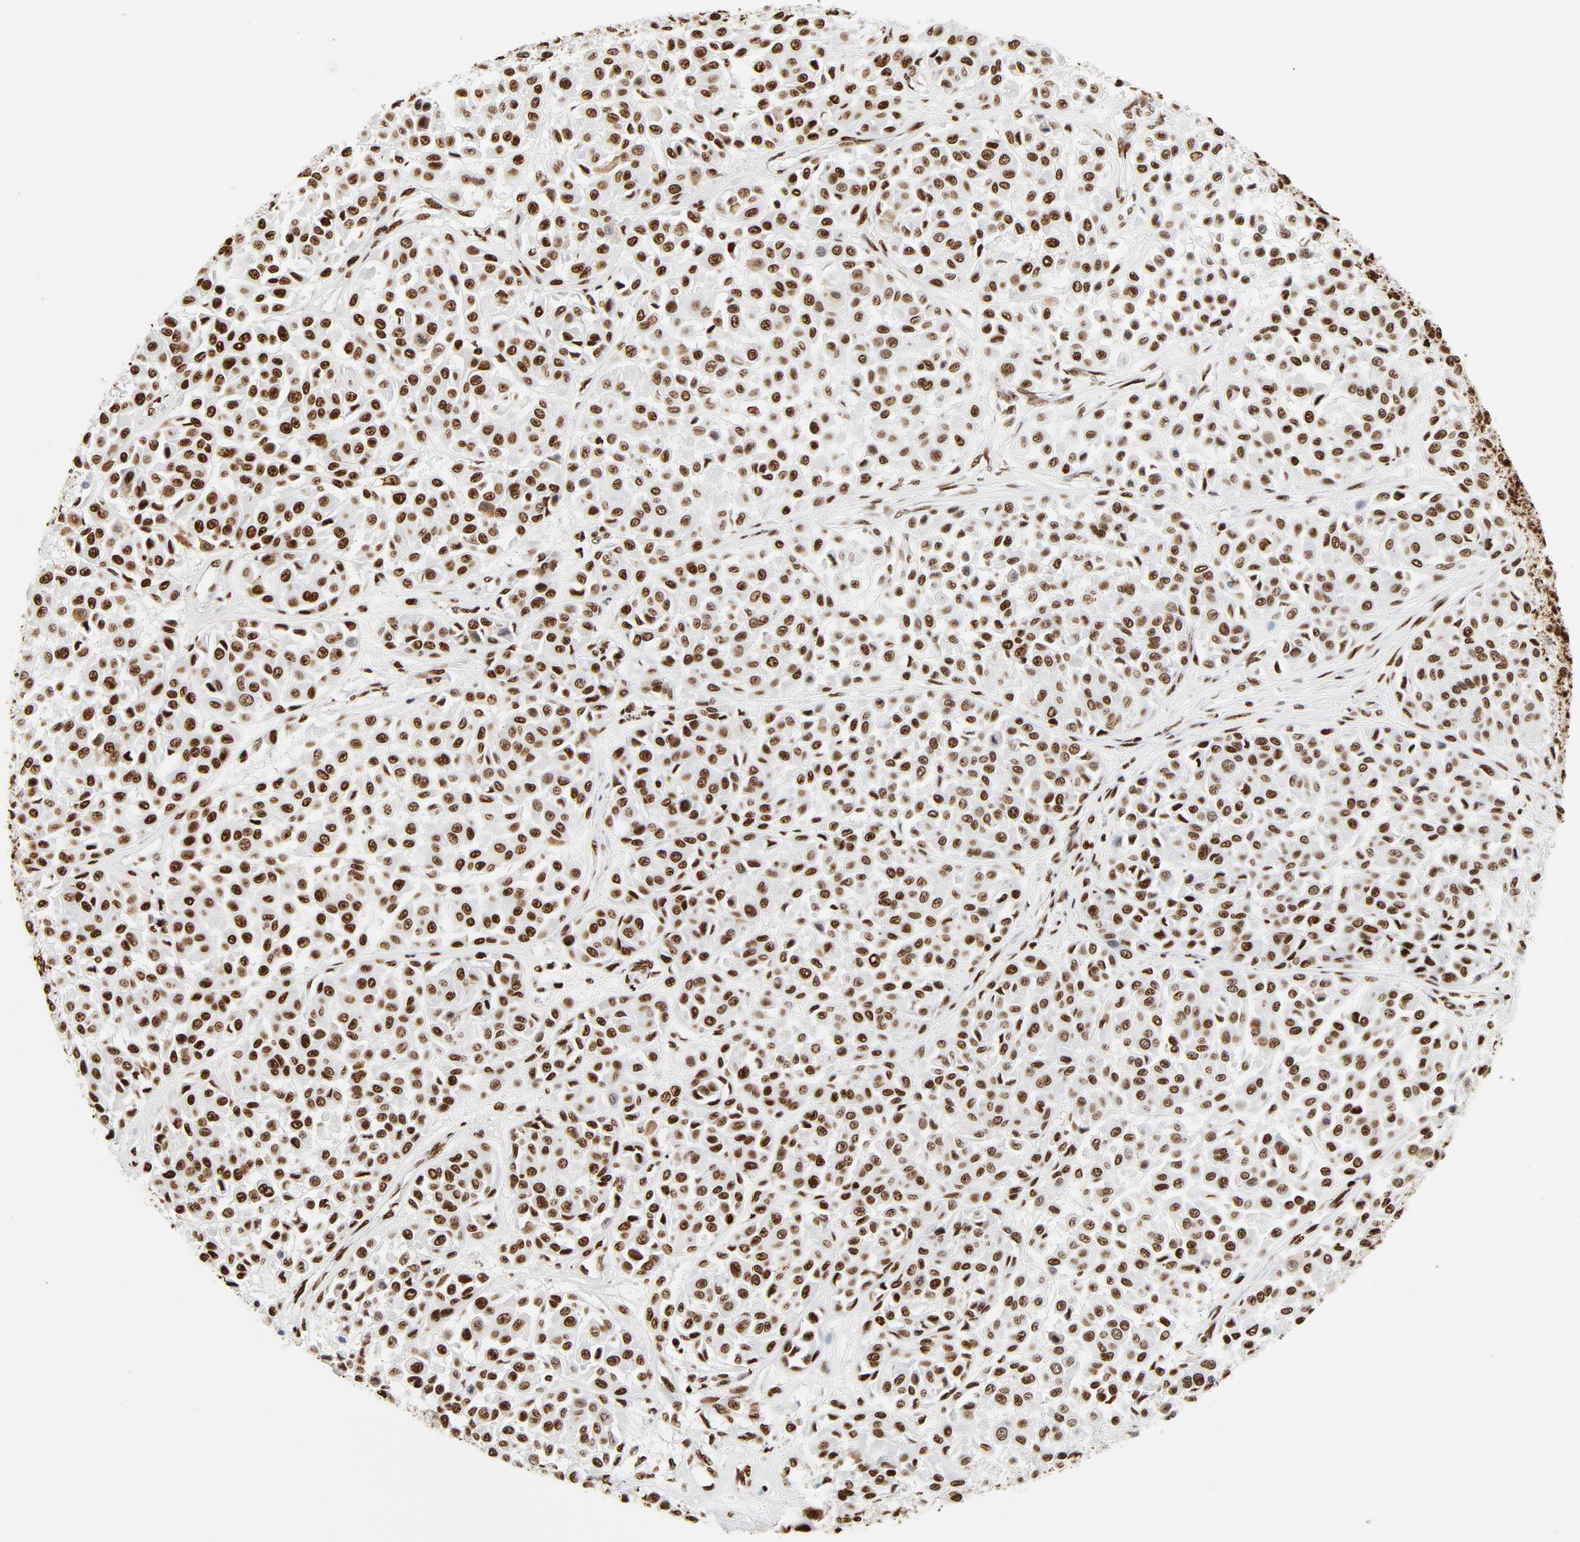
{"staining": {"intensity": "strong", "quantity": ">75%", "location": "nuclear"}, "tissue": "melanoma", "cell_type": "Tumor cells", "image_type": "cancer", "snomed": [{"axis": "morphology", "description": "Malignant melanoma, Metastatic site"}, {"axis": "topography", "description": "Soft tissue"}], "caption": "Malignant melanoma (metastatic site) stained for a protein displays strong nuclear positivity in tumor cells.", "gene": "XRCC6", "patient": {"sex": "male", "age": 41}}